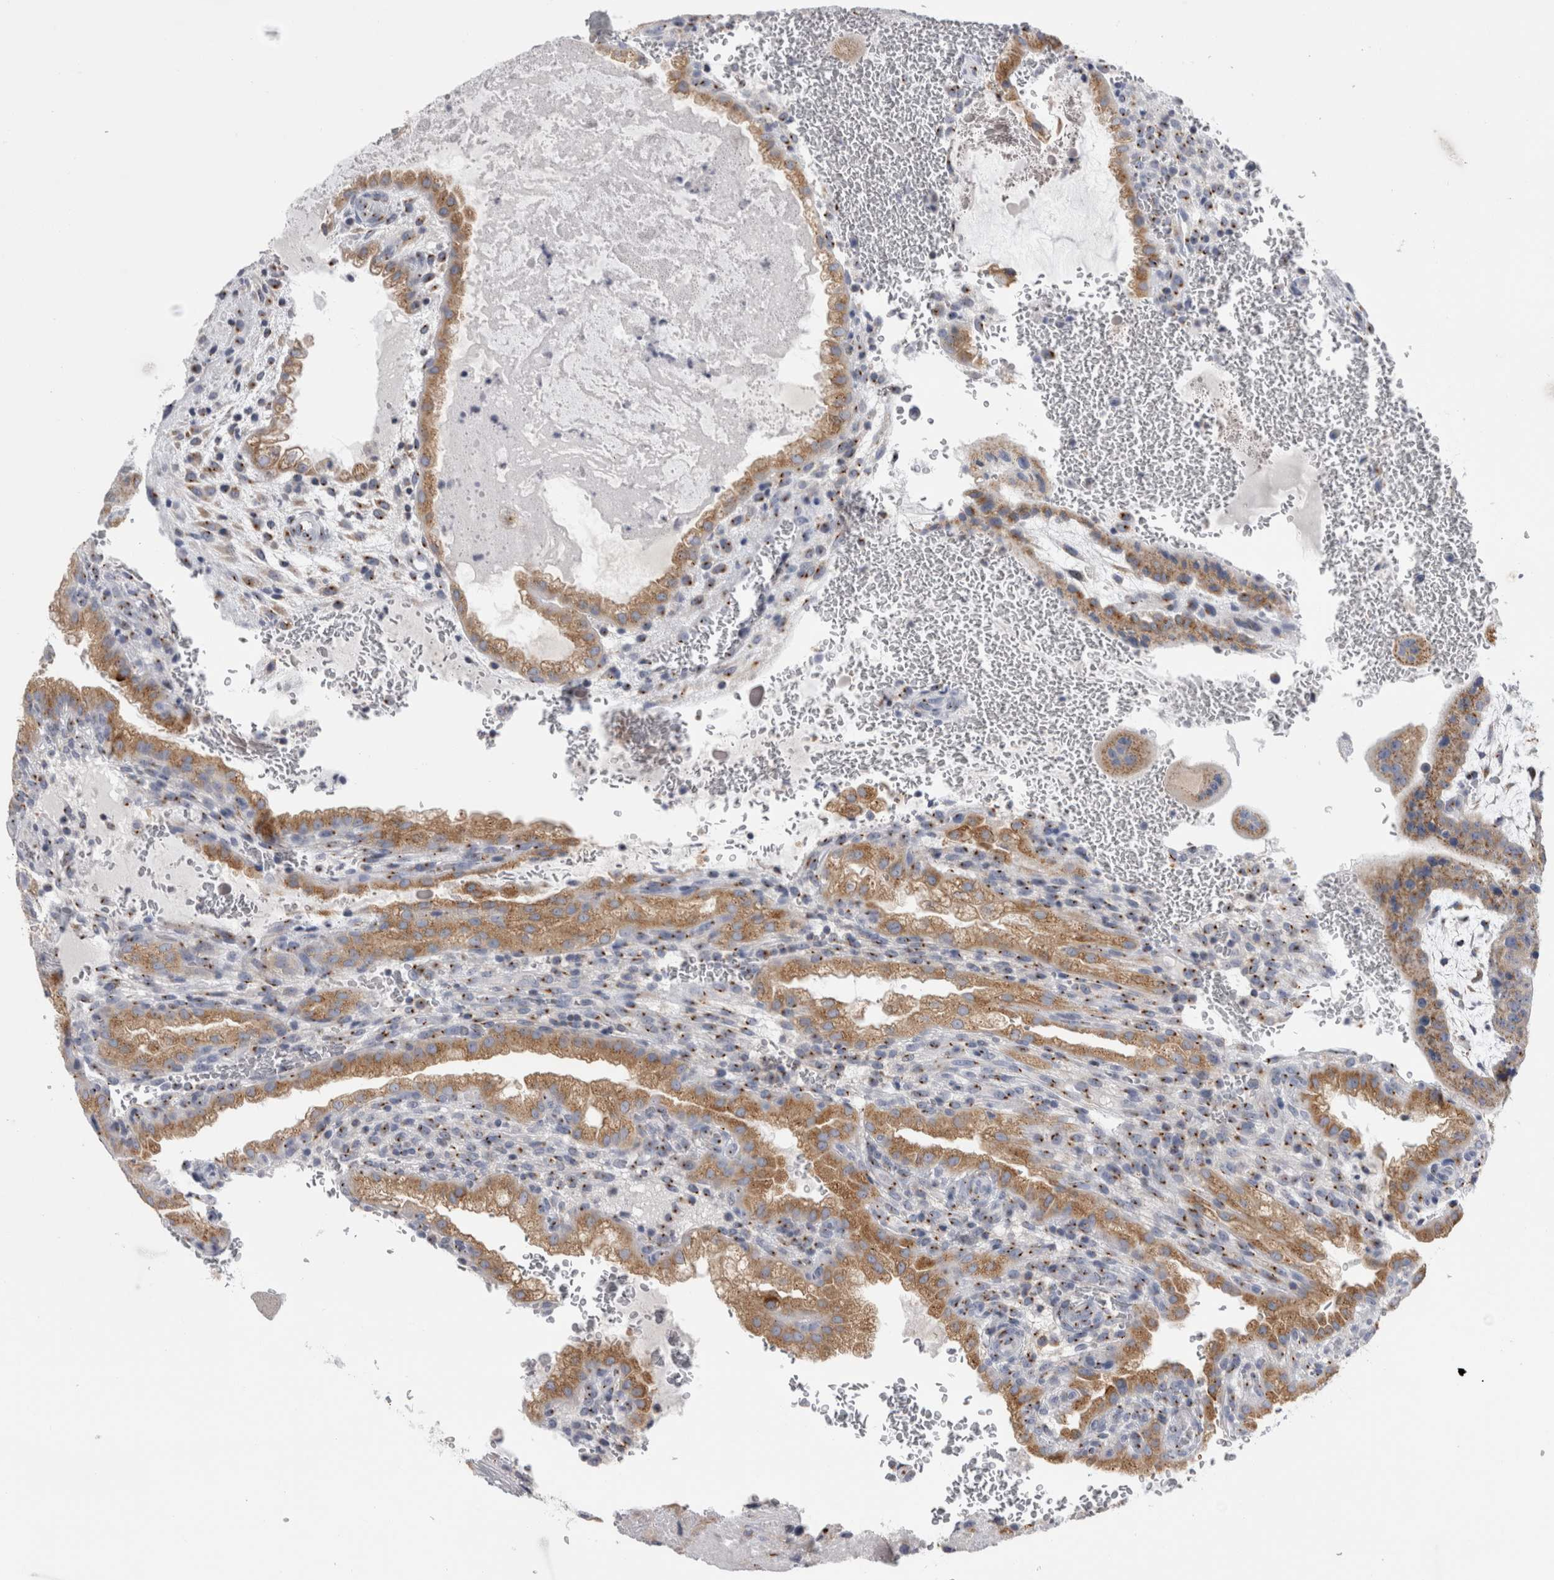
{"staining": {"intensity": "moderate", "quantity": ">75%", "location": "cytoplasmic/membranous"}, "tissue": "placenta", "cell_type": "Decidual cells", "image_type": "normal", "snomed": [{"axis": "morphology", "description": "Normal tissue, NOS"}, {"axis": "topography", "description": "Placenta"}], "caption": "An IHC histopathology image of normal tissue is shown. Protein staining in brown shows moderate cytoplasmic/membranous positivity in placenta within decidual cells. The staining is performed using DAB (3,3'-diaminobenzidine) brown chromogen to label protein expression. The nuclei are counter-stained blue using hematoxylin.", "gene": "AKAP9", "patient": {"sex": "female", "age": 35}}